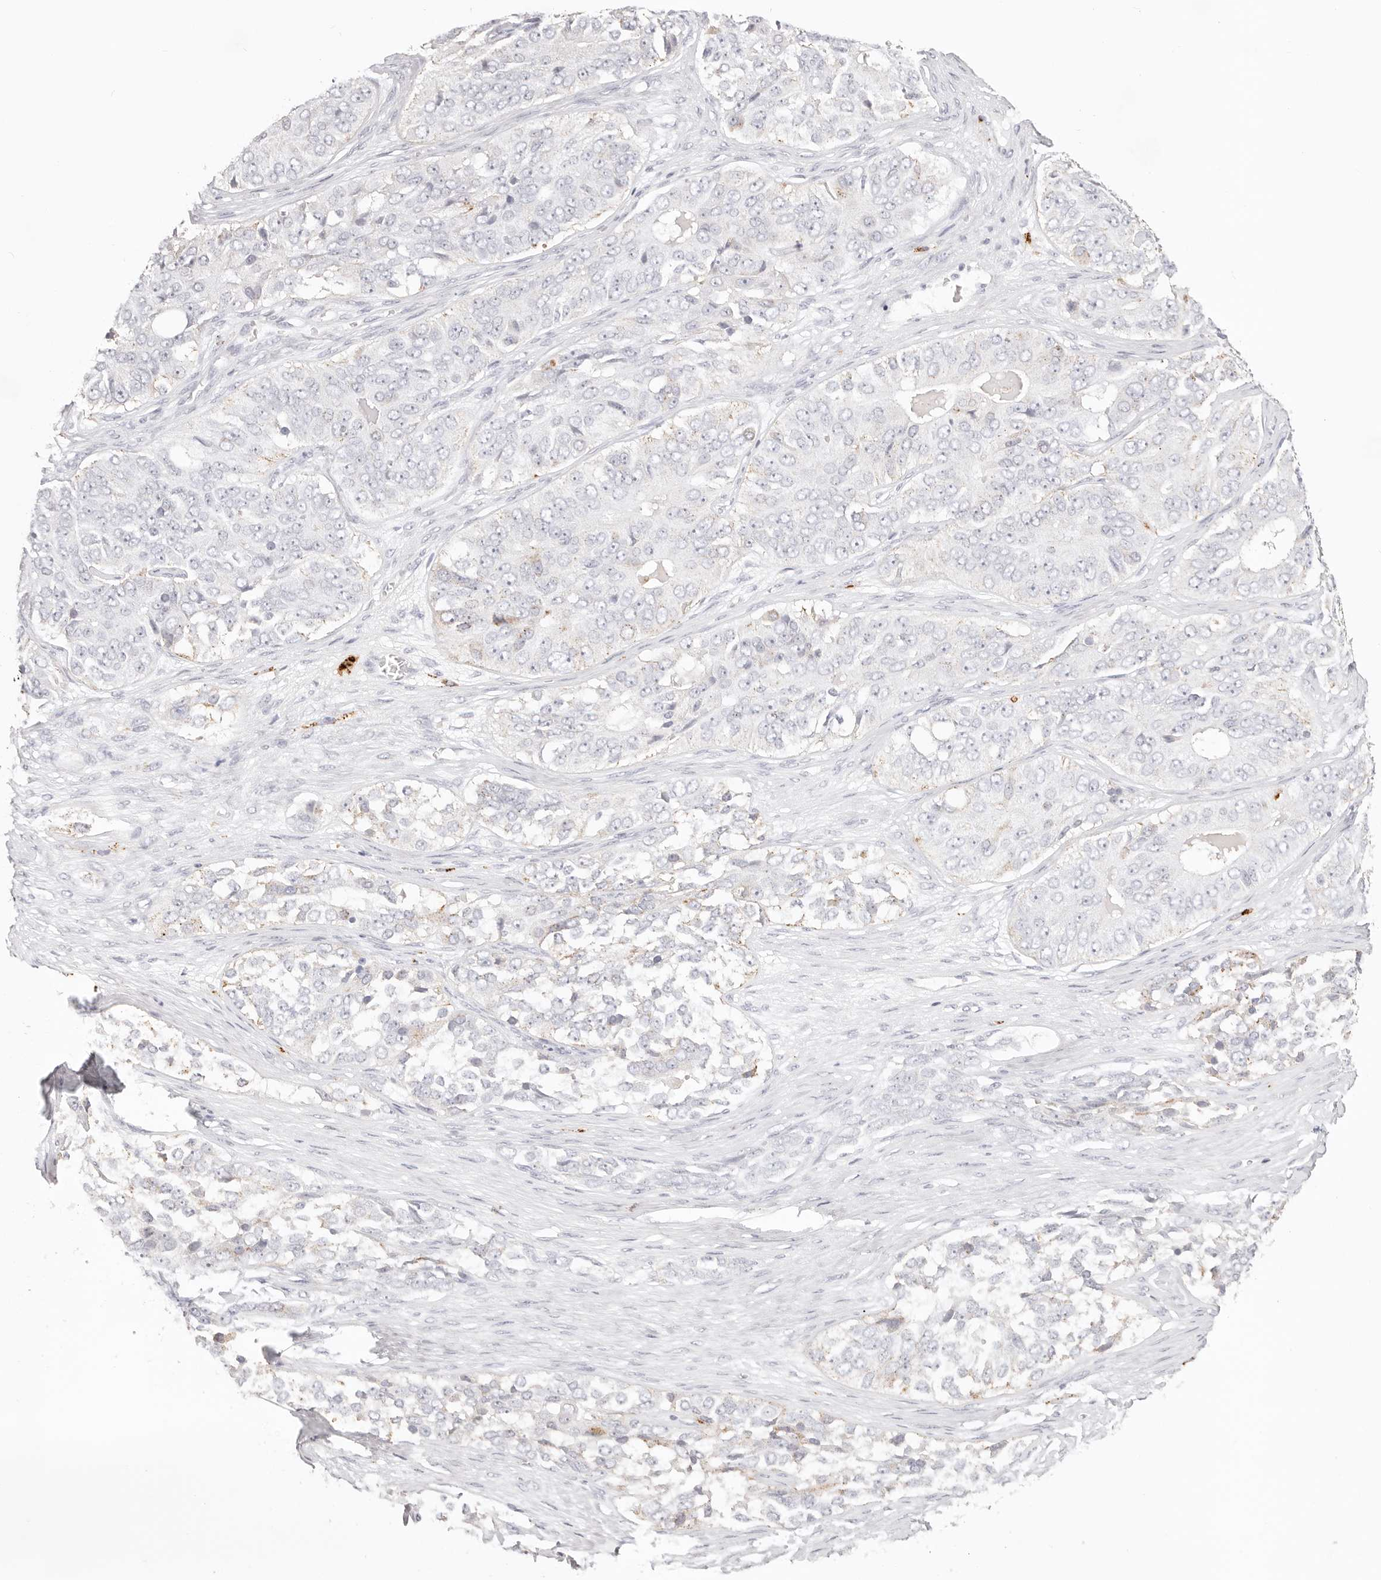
{"staining": {"intensity": "weak", "quantity": "<25%", "location": "cytoplasmic/membranous"}, "tissue": "ovarian cancer", "cell_type": "Tumor cells", "image_type": "cancer", "snomed": [{"axis": "morphology", "description": "Carcinoma, endometroid"}, {"axis": "topography", "description": "Ovary"}], "caption": "A photomicrograph of ovarian cancer stained for a protein exhibits no brown staining in tumor cells. (DAB (3,3'-diaminobenzidine) immunohistochemistry with hematoxylin counter stain).", "gene": "STKLD1", "patient": {"sex": "female", "age": 51}}